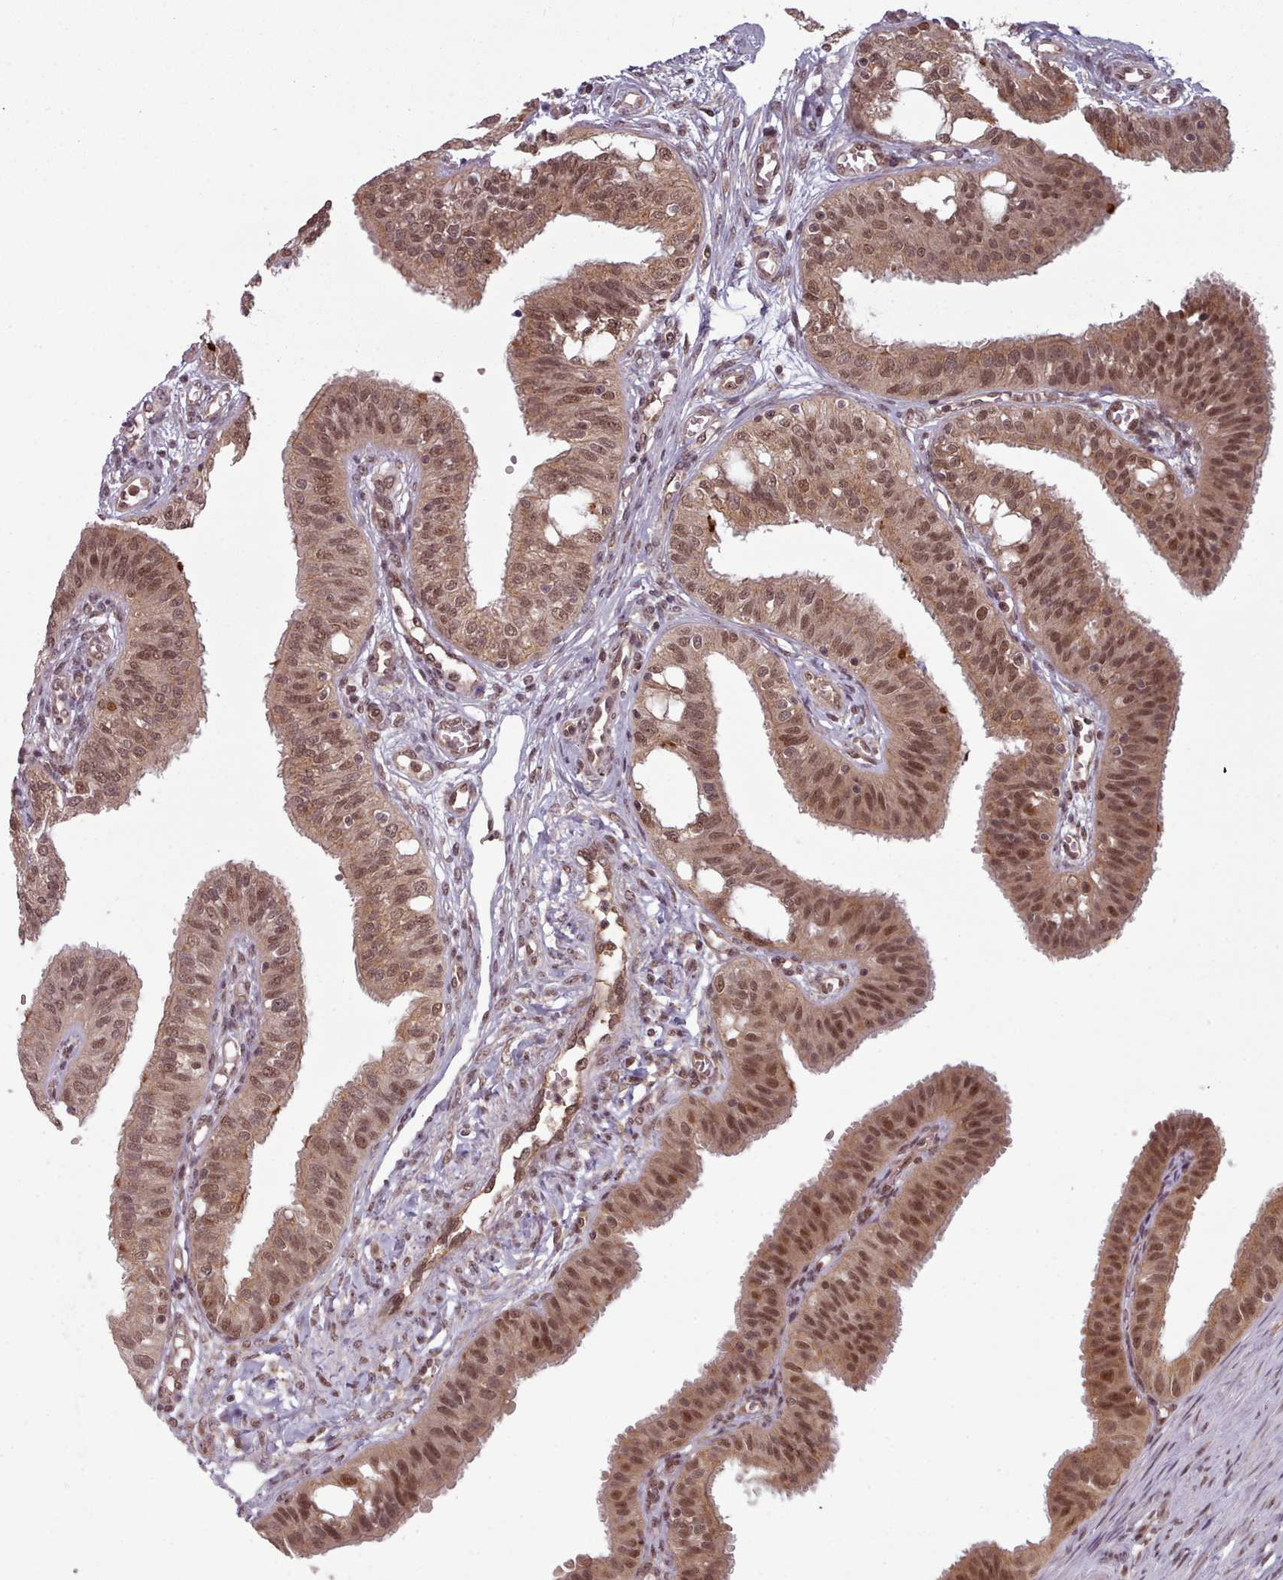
{"staining": {"intensity": "moderate", "quantity": ">75%", "location": "cytoplasmic/membranous,nuclear"}, "tissue": "fallopian tube", "cell_type": "Glandular cells", "image_type": "normal", "snomed": [{"axis": "morphology", "description": "Normal tissue, NOS"}, {"axis": "topography", "description": "Fallopian tube"}, {"axis": "topography", "description": "Ovary"}], "caption": "DAB (3,3'-diaminobenzidine) immunohistochemical staining of benign fallopian tube reveals moderate cytoplasmic/membranous,nuclear protein staining in about >75% of glandular cells.", "gene": "DHX8", "patient": {"sex": "female", "age": 42}}